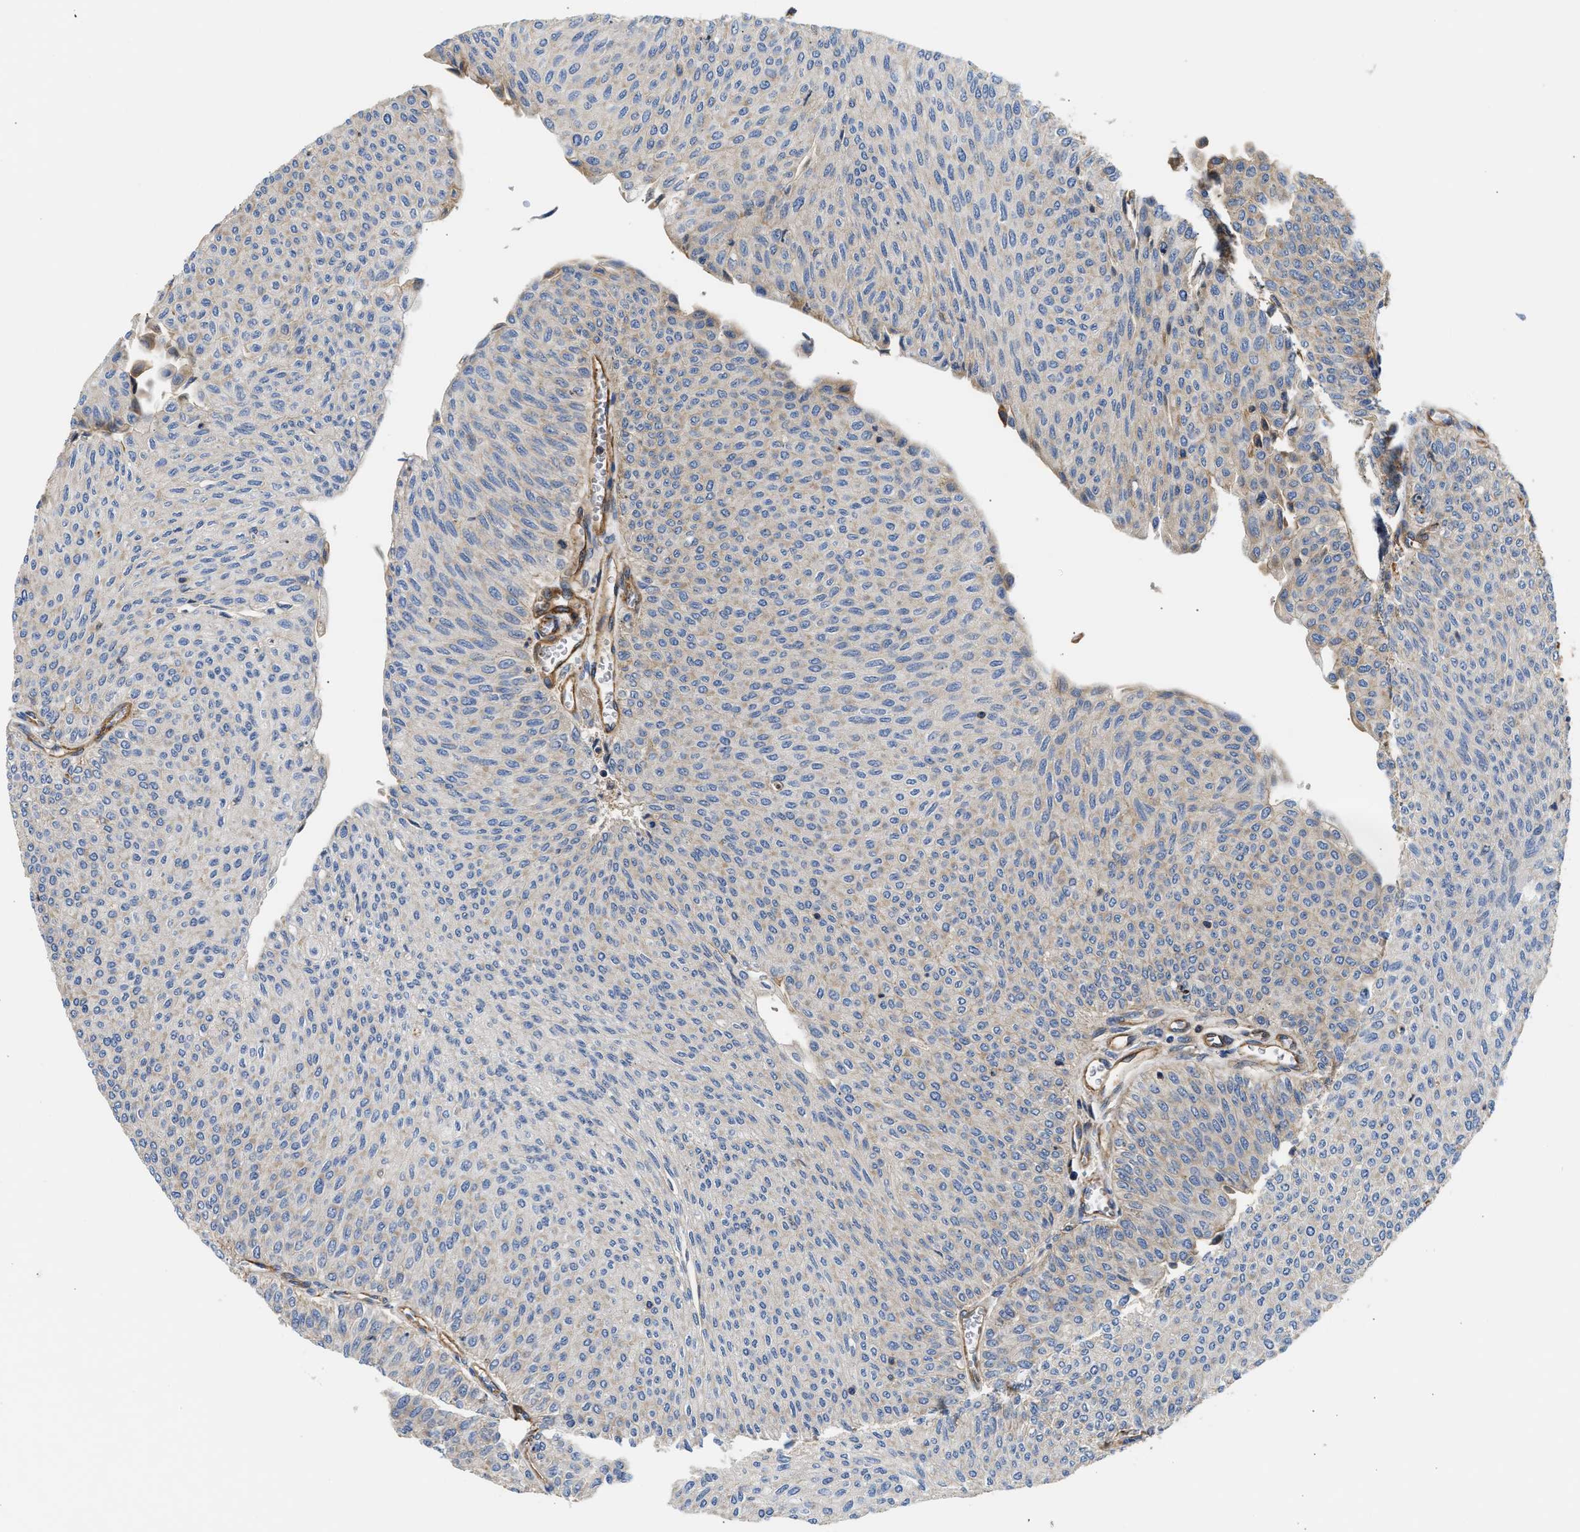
{"staining": {"intensity": "negative", "quantity": "none", "location": "none"}, "tissue": "urothelial cancer", "cell_type": "Tumor cells", "image_type": "cancer", "snomed": [{"axis": "morphology", "description": "Urothelial carcinoma, Low grade"}, {"axis": "topography", "description": "Urinary bladder"}], "caption": "Urothelial cancer was stained to show a protein in brown. There is no significant positivity in tumor cells.", "gene": "SAMD9L", "patient": {"sex": "male", "age": 78}}